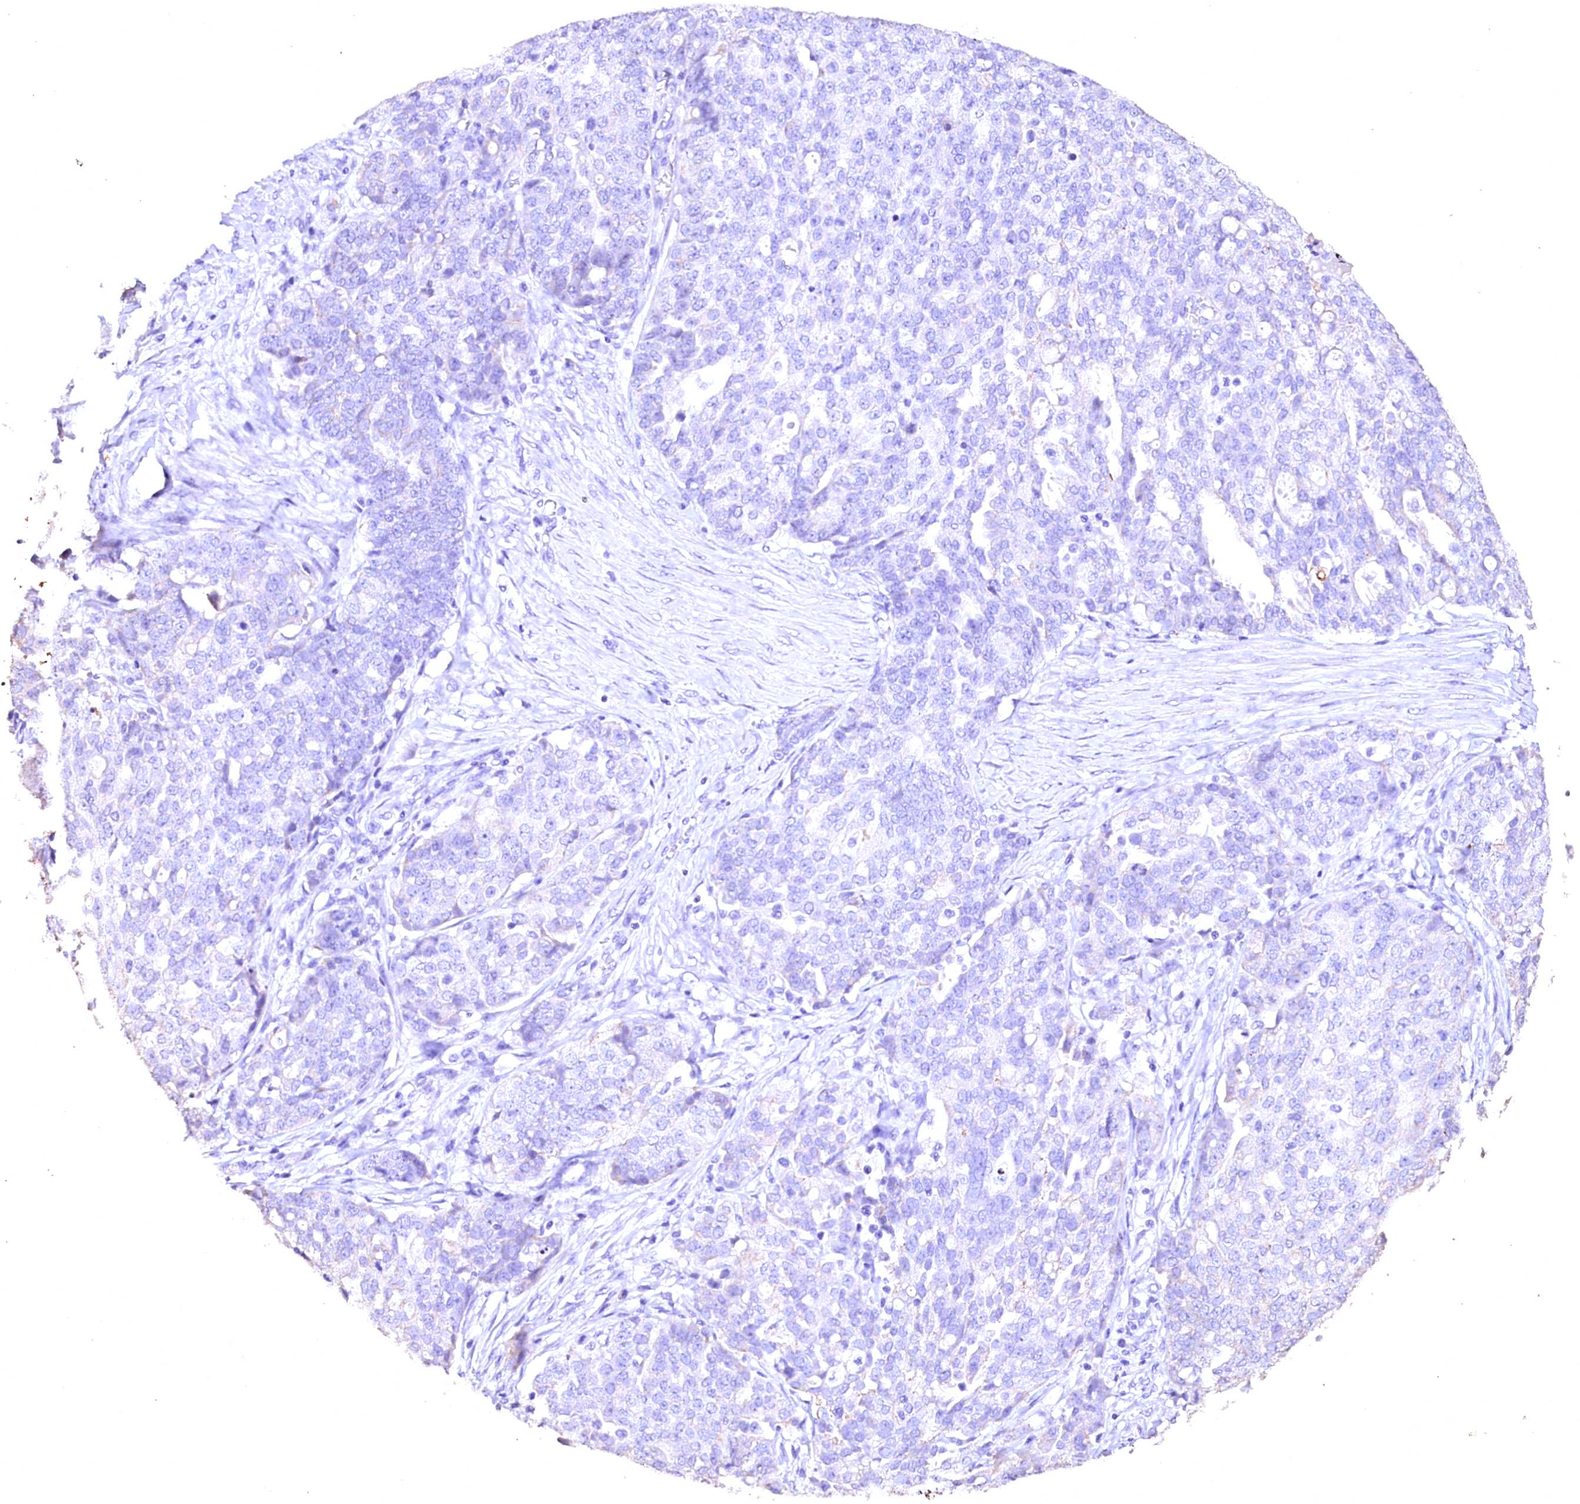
{"staining": {"intensity": "negative", "quantity": "none", "location": "none"}, "tissue": "ovarian cancer", "cell_type": "Tumor cells", "image_type": "cancer", "snomed": [{"axis": "morphology", "description": "Cystadenocarcinoma, serous, NOS"}, {"axis": "topography", "description": "Soft tissue"}, {"axis": "topography", "description": "Ovary"}], "caption": "Tumor cells show no significant staining in ovarian cancer. Brightfield microscopy of immunohistochemistry stained with DAB (3,3'-diaminobenzidine) (brown) and hematoxylin (blue), captured at high magnification.", "gene": "VPS36", "patient": {"sex": "female", "age": 57}}